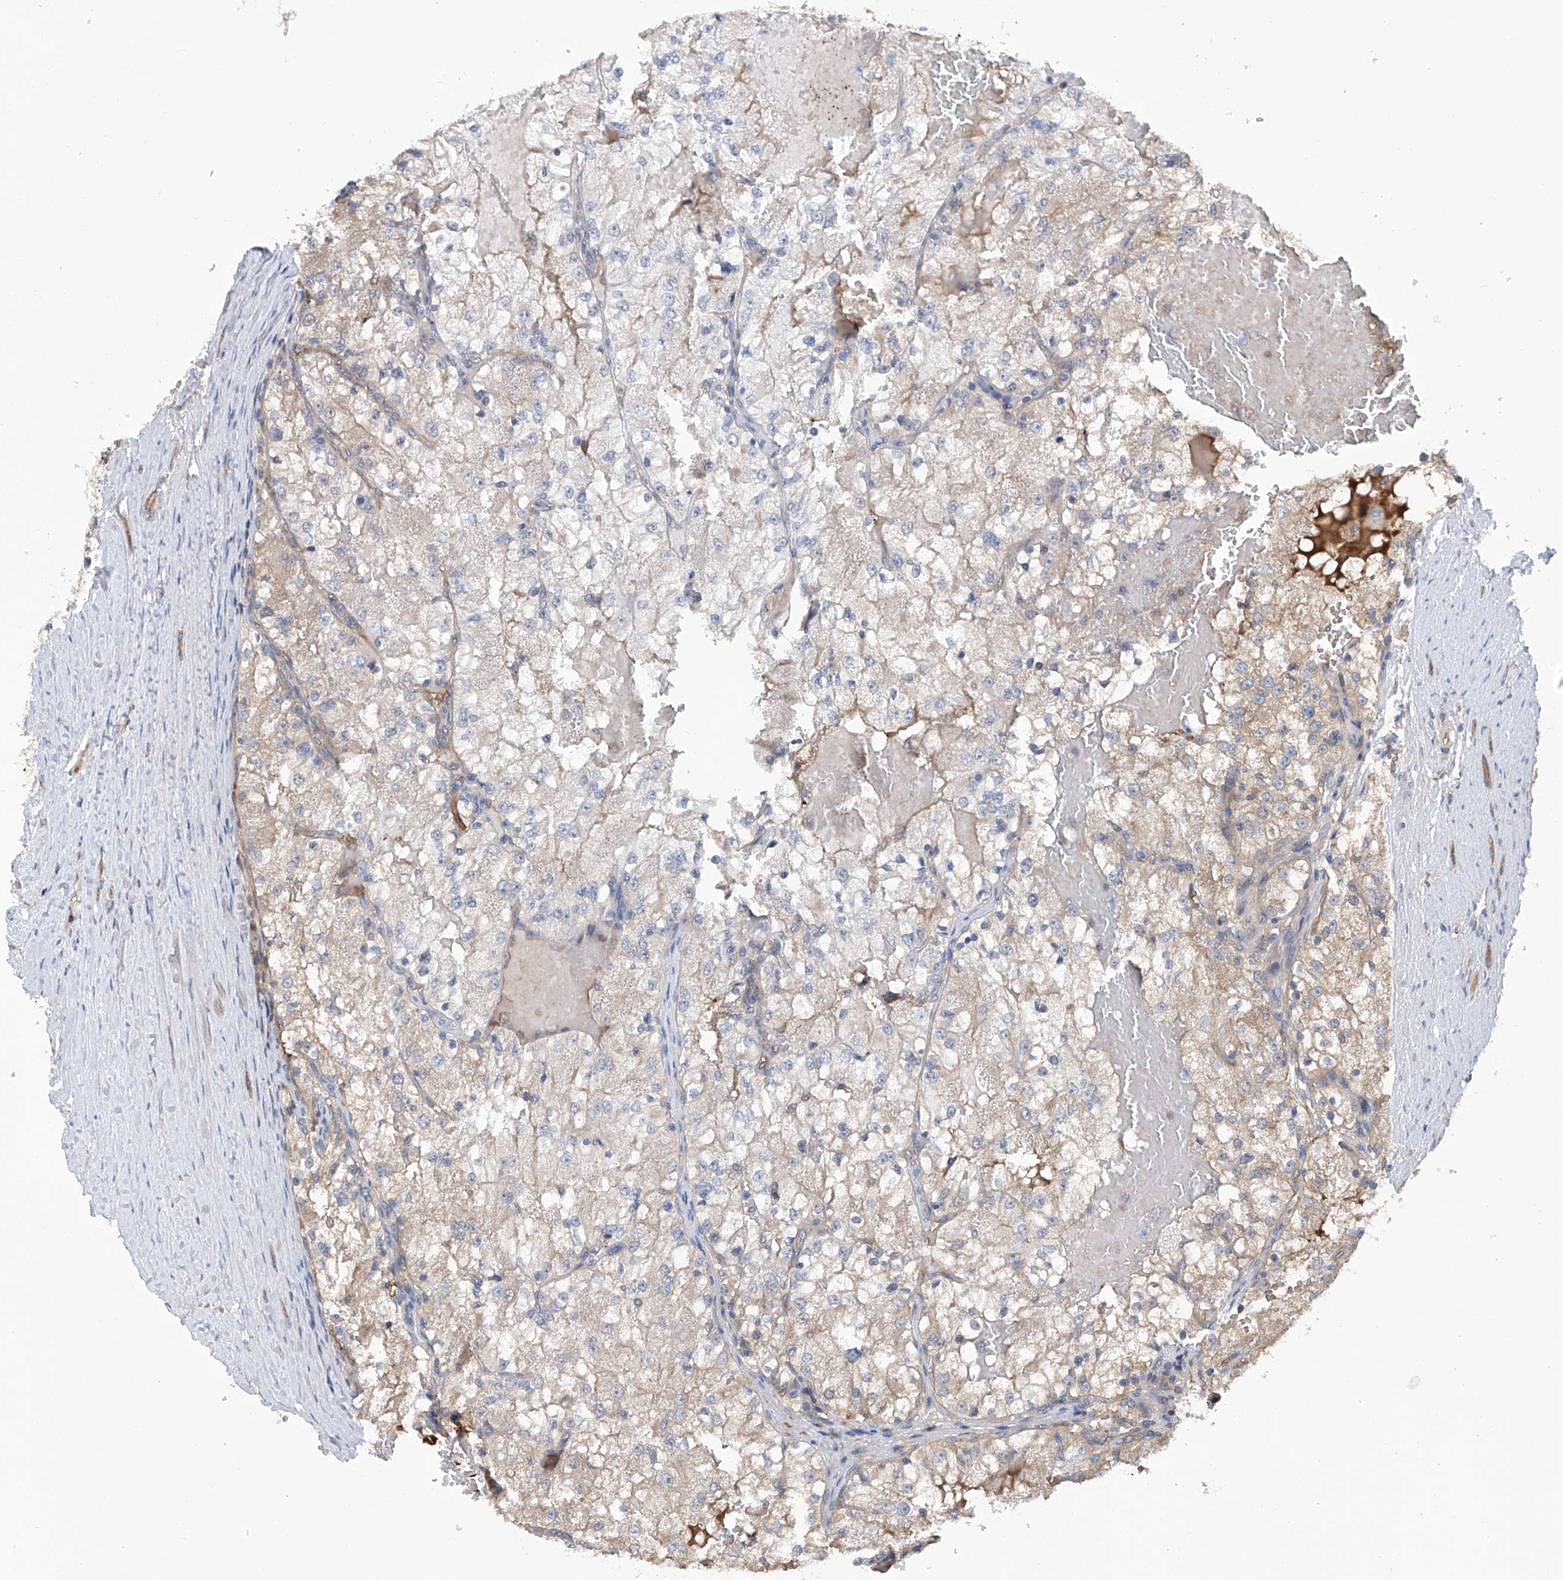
{"staining": {"intensity": "weak", "quantity": "<25%", "location": "cytoplasmic/membranous"}, "tissue": "renal cancer", "cell_type": "Tumor cells", "image_type": "cancer", "snomed": [{"axis": "morphology", "description": "Normal tissue, NOS"}, {"axis": "morphology", "description": "Adenocarcinoma, NOS"}, {"axis": "topography", "description": "Kidney"}], "caption": "DAB (3,3'-diaminobenzidine) immunohistochemical staining of renal cancer (adenocarcinoma) demonstrates no significant expression in tumor cells. (IHC, brightfield microscopy, high magnification).", "gene": "NUDT17", "patient": {"sex": "male", "age": 68}}